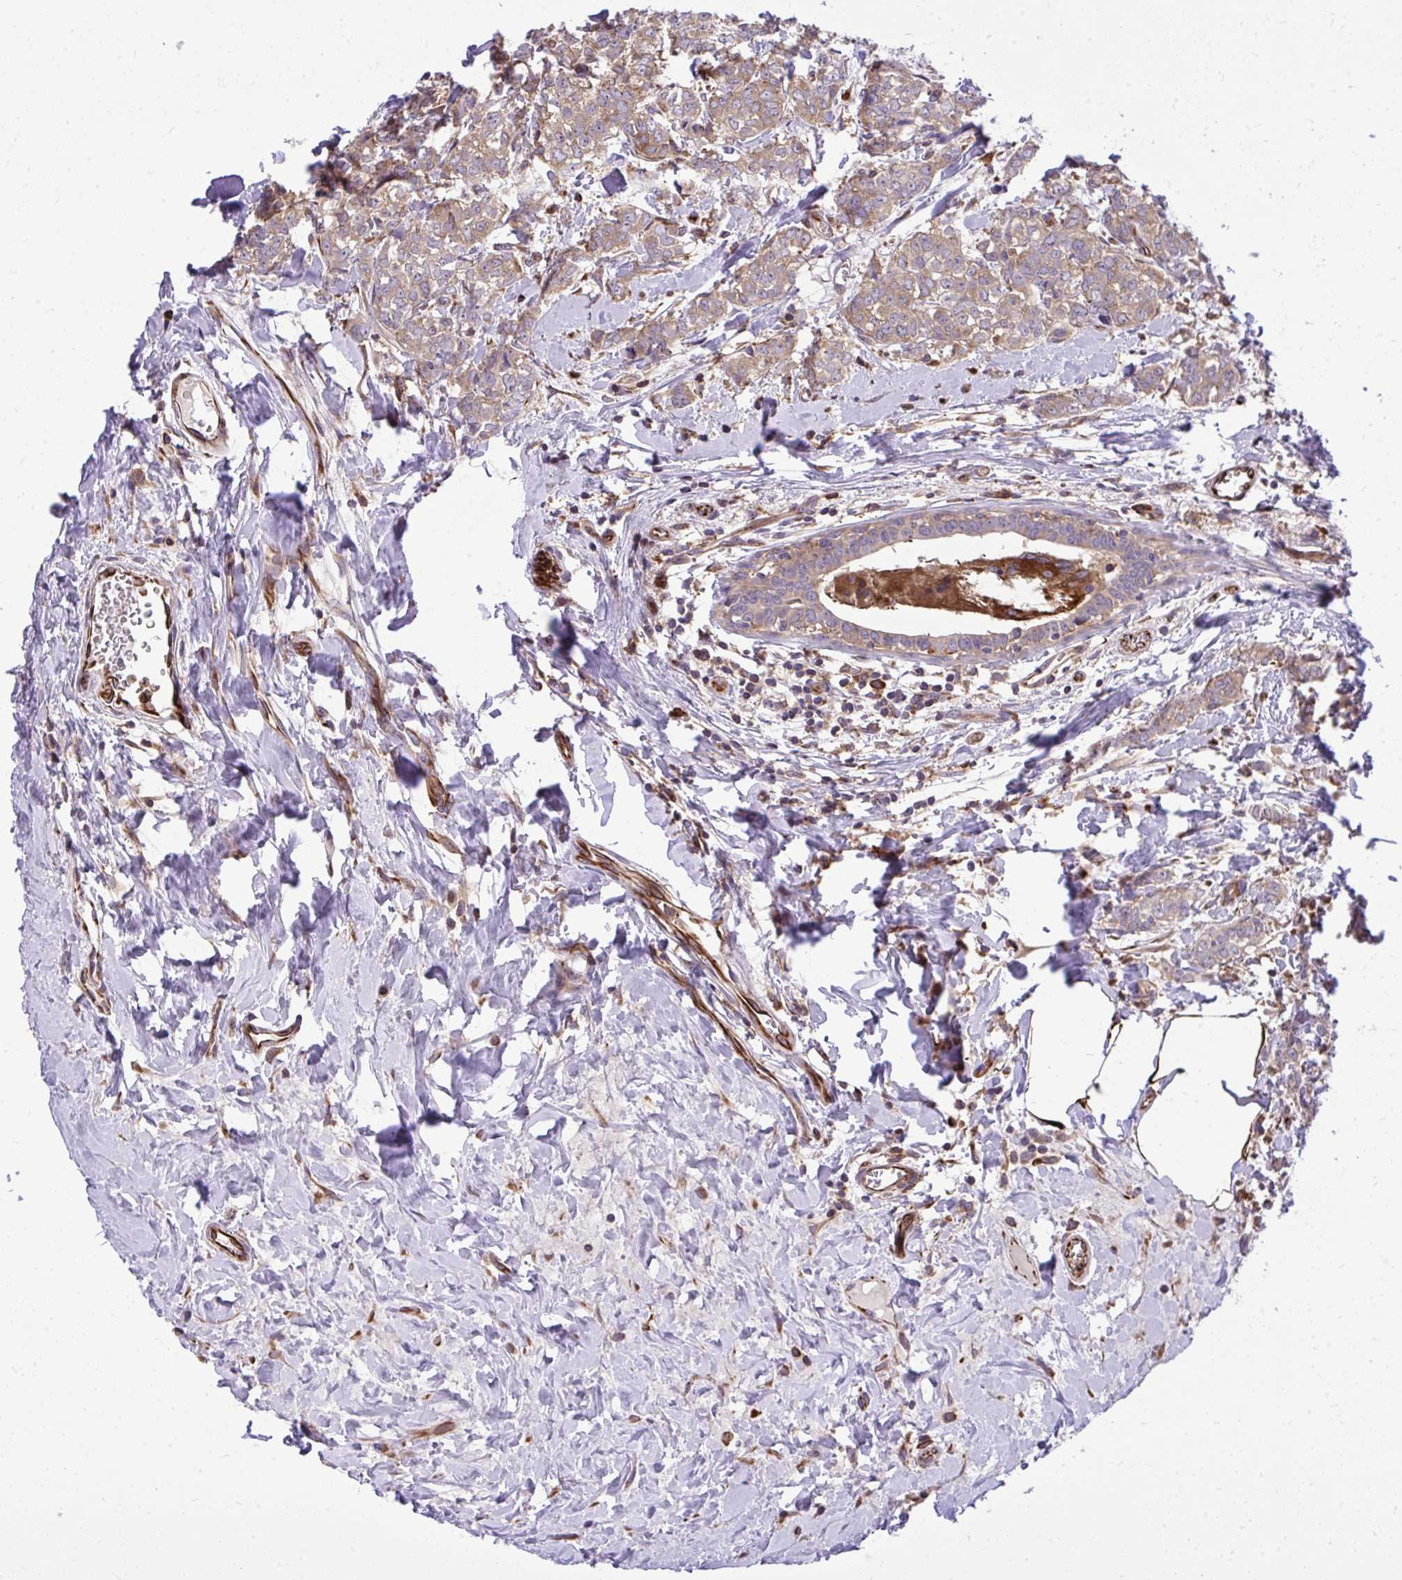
{"staining": {"intensity": "weak", "quantity": ">75%", "location": "cytoplasmic/membranous"}, "tissue": "breast cancer", "cell_type": "Tumor cells", "image_type": "cancer", "snomed": [{"axis": "morphology", "description": "Duct carcinoma"}, {"axis": "topography", "description": "Breast"}], "caption": "Immunohistochemical staining of breast invasive ductal carcinoma reveals low levels of weak cytoplasmic/membranous expression in about >75% of tumor cells.", "gene": "PAIP2", "patient": {"sex": "female", "age": 61}}